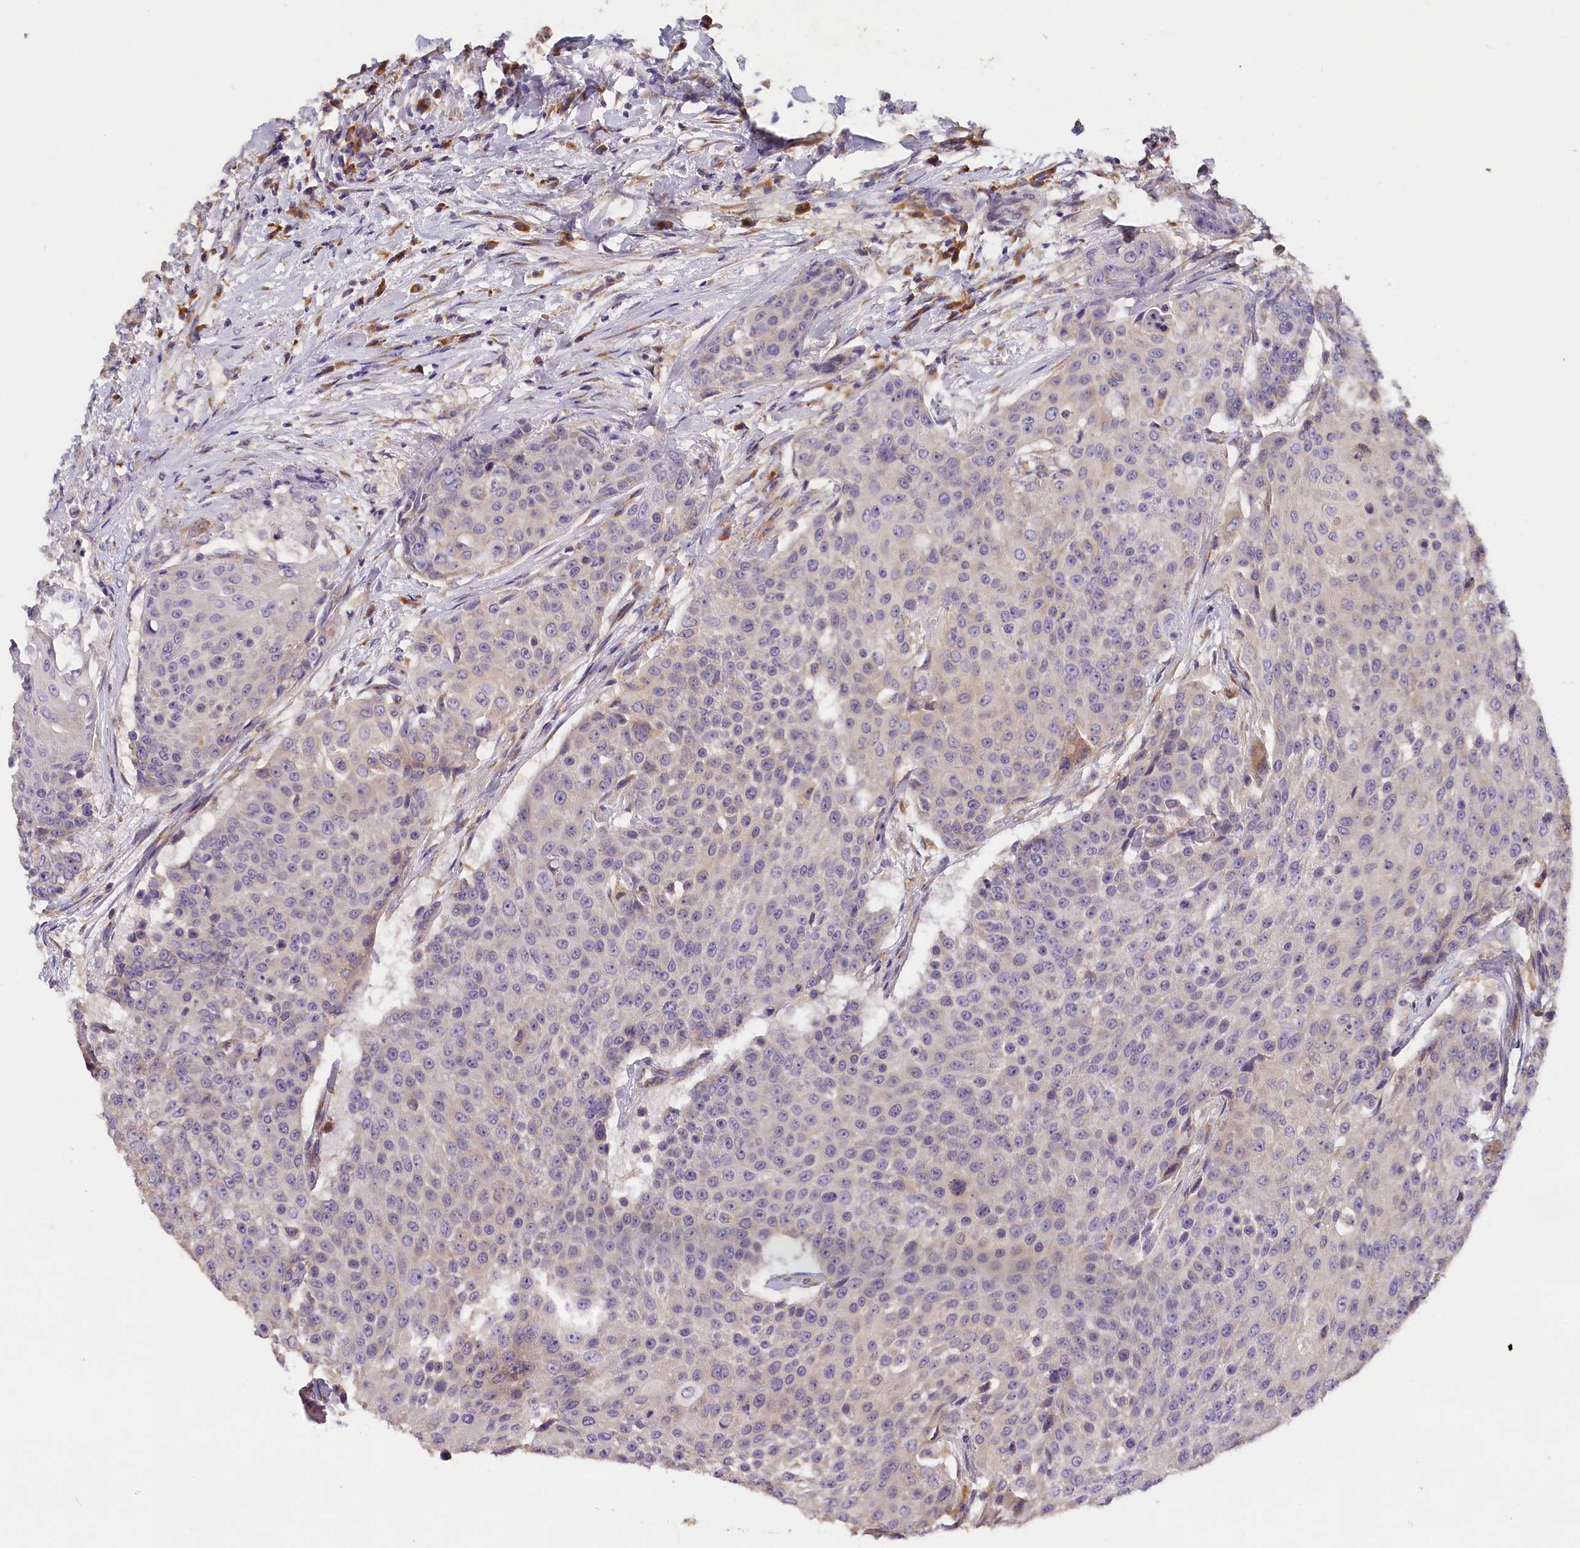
{"staining": {"intensity": "negative", "quantity": "none", "location": "none"}, "tissue": "urothelial cancer", "cell_type": "Tumor cells", "image_type": "cancer", "snomed": [{"axis": "morphology", "description": "Urothelial carcinoma, High grade"}, {"axis": "topography", "description": "Urinary bladder"}], "caption": "IHC image of human urothelial carcinoma (high-grade) stained for a protein (brown), which displays no positivity in tumor cells. Nuclei are stained in blue.", "gene": "ST7L", "patient": {"sex": "female", "age": 63}}